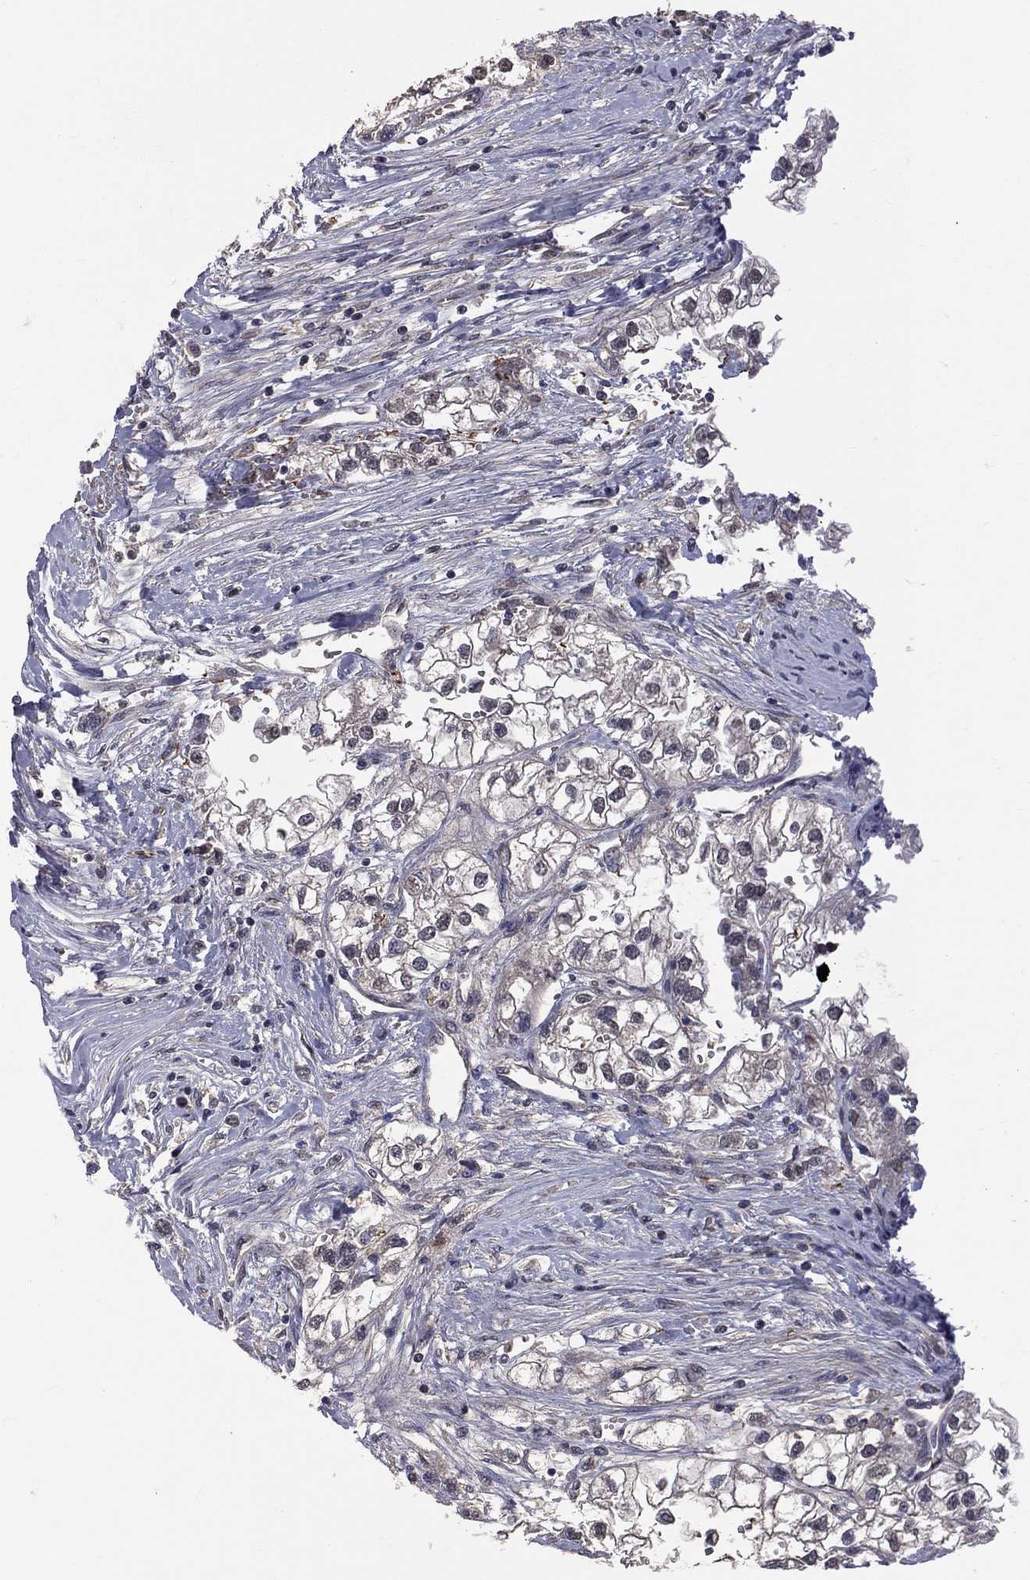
{"staining": {"intensity": "negative", "quantity": "none", "location": "none"}, "tissue": "renal cancer", "cell_type": "Tumor cells", "image_type": "cancer", "snomed": [{"axis": "morphology", "description": "Adenocarcinoma, NOS"}, {"axis": "topography", "description": "Kidney"}], "caption": "Adenocarcinoma (renal) was stained to show a protein in brown. There is no significant staining in tumor cells.", "gene": "DSG4", "patient": {"sex": "male", "age": 59}}